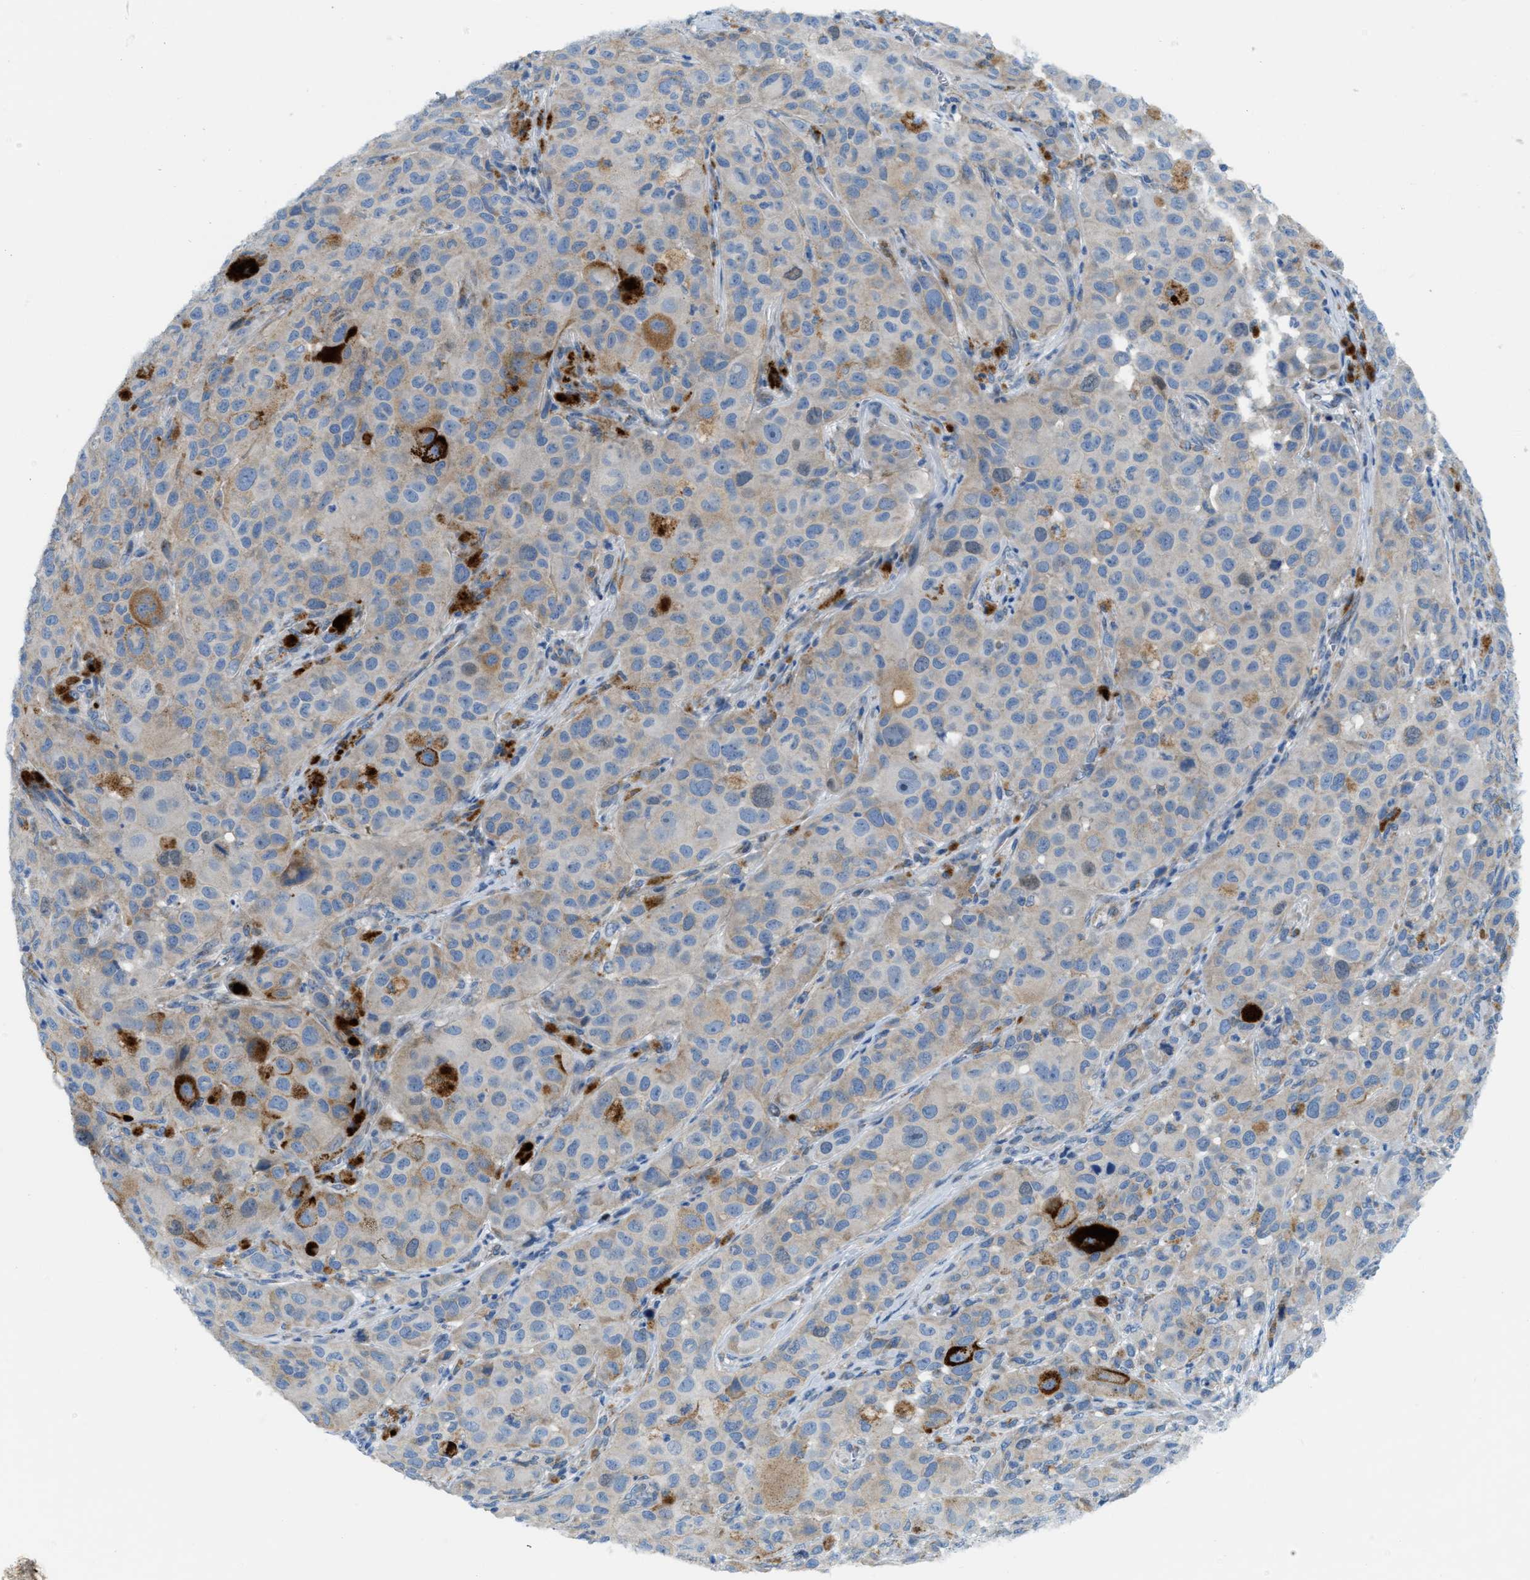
{"staining": {"intensity": "weak", "quantity": "<25%", "location": "cytoplasmic/membranous"}, "tissue": "melanoma", "cell_type": "Tumor cells", "image_type": "cancer", "snomed": [{"axis": "morphology", "description": "Malignant melanoma, NOS"}, {"axis": "topography", "description": "Skin"}], "caption": "Malignant melanoma stained for a protein using immunohistochemistry (IHC) exhibits no expression tumor cells.", "gene": "JADE1", "patient": {"sex": "male", "age": 96}}